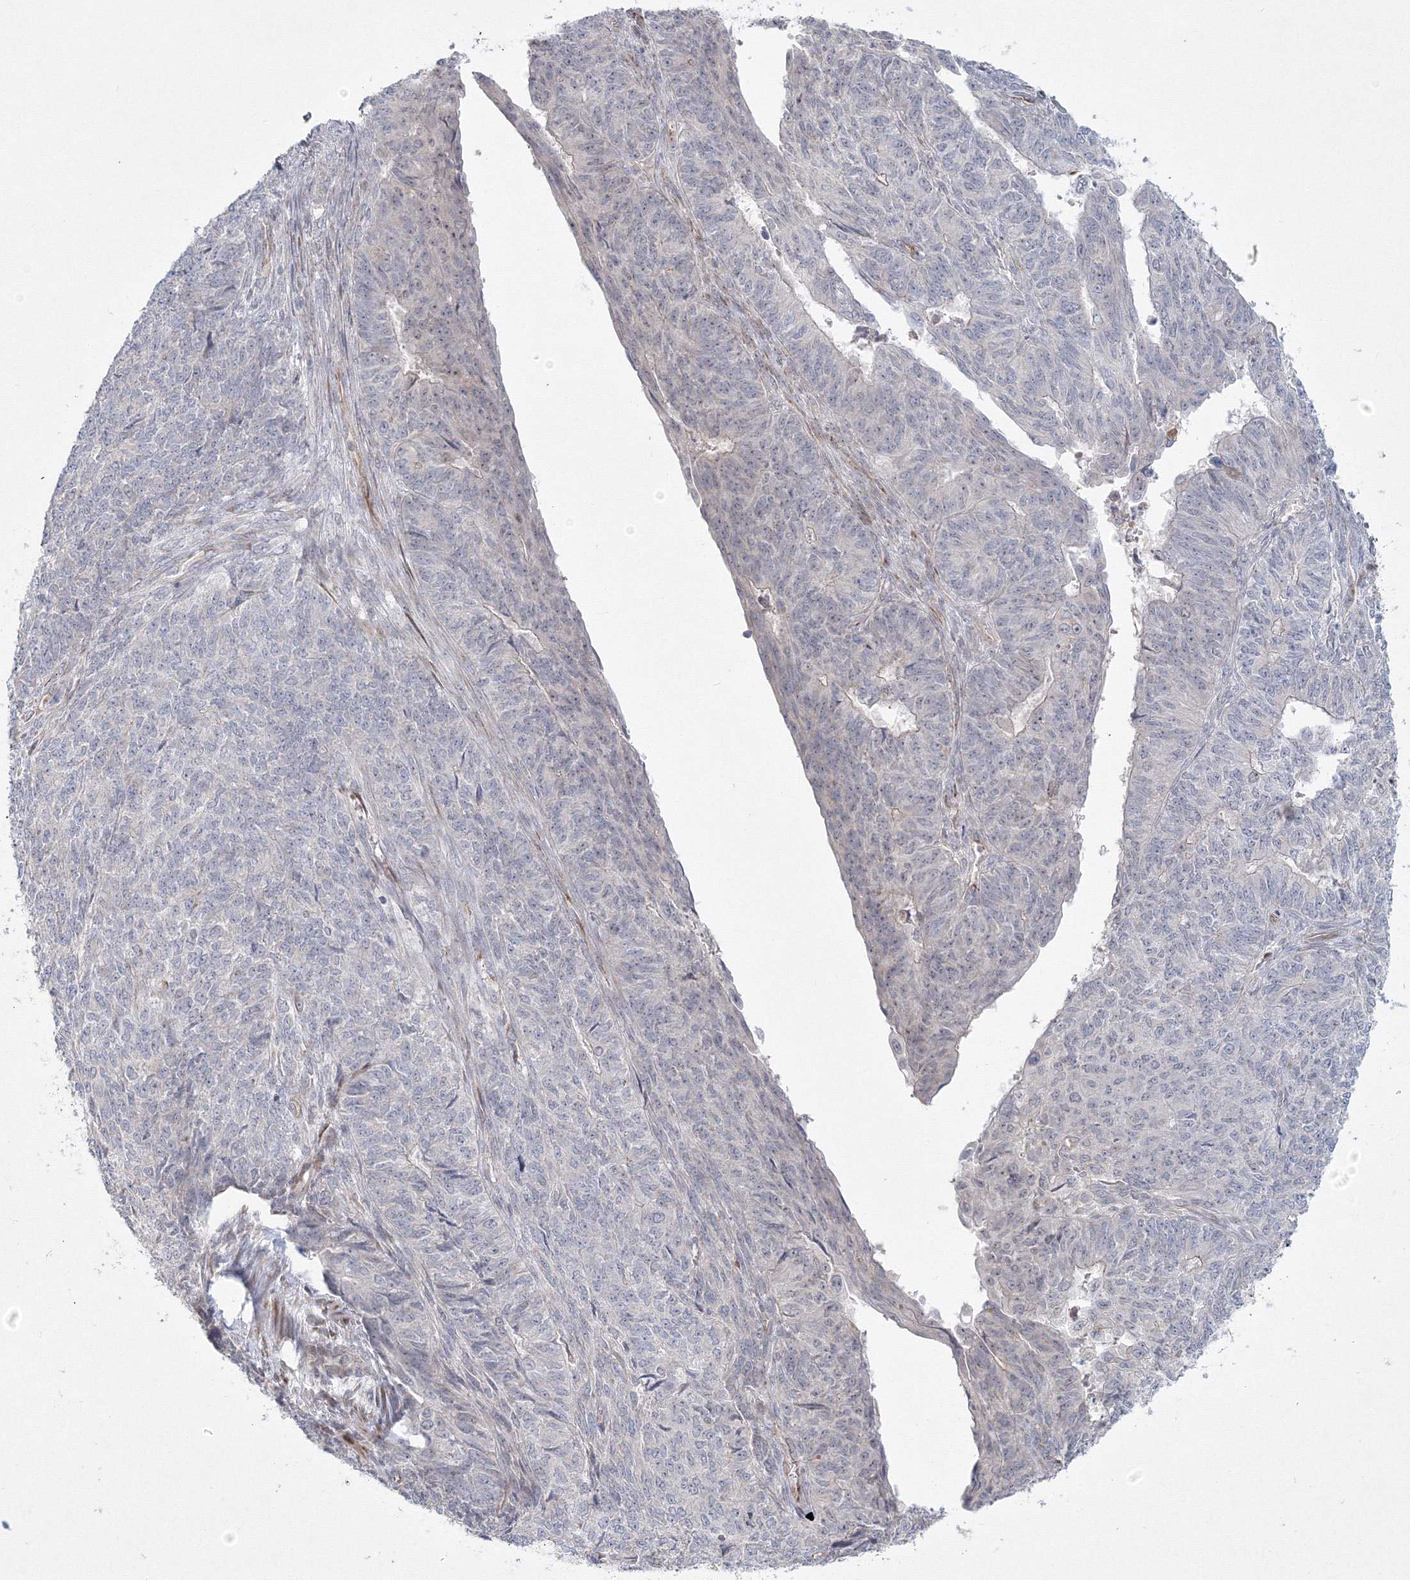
{"staining": {"intensity": "negative", "quantity": "none", "location": "none"}, "tissue": "endometrial cancer", "cell_type": "Tumor cells", "image_type": "cancer", "snomed": [{"axis": "morphology", "description": "Adenocarcinoma, NOS"}, {"axis": "topography", "description": "Endometrium"}], "caption": "Immunohistochemistry (IHC) of endometrial adenocarcinoma reveals no positivity in tumor cells. The staining was performed using DAB (3,3'-diaminobenzidine) to visualize the protein expression in brown, while the nuclei were stained in blue with hematoxylin (Magnification: 20x).", "gene": "WDR49", "patient": {"sex": "female", "age": 32}}